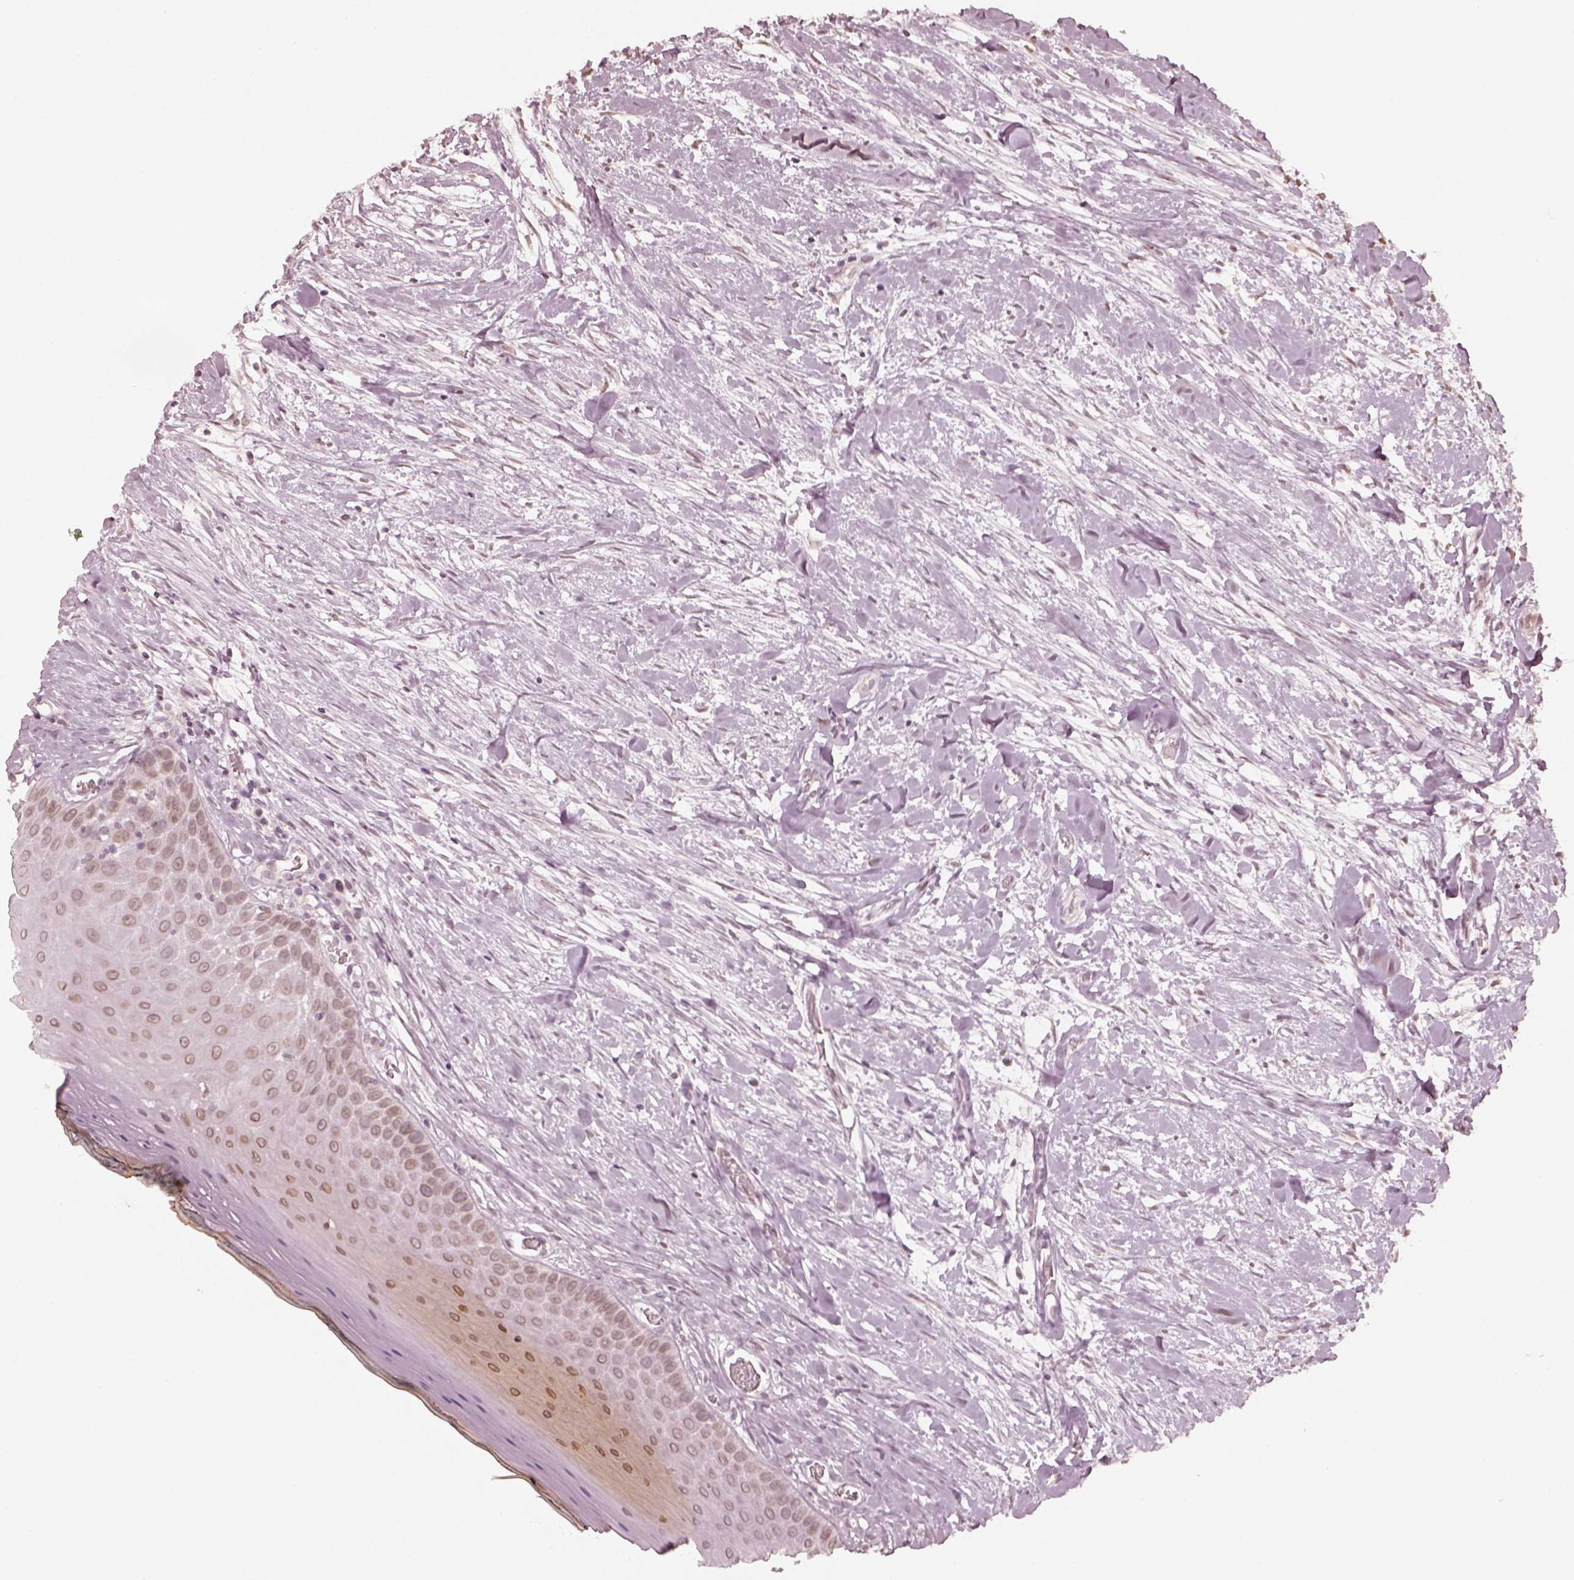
{"staining": {"intensity": "moderate", "quantity": ">75%", "location": "cytoplasmic/membranous,nuclear"}, "tissue": "oral mucosa", "cell_type": "Squamous epithelial cells", "image_type": "normal", "snomed": [{"axis": "morphology", "description": "Normal tissue, NOS"}, {"axis": "topography", "description": "Oral tissue"}], "caption": "IHC micrograph of benign oral mucosa: oral mucosa stained using immunohistochemistry shows medium levels of moderate protein expression localized specifically in the cytoplasmic/membranous,nuclear of squamous epithelial cells, appearing as a cytoplasmic/membranous,nuclear brown color.", "gene": "DCAF12", "patient": {"sex": "female", "age": 43}}